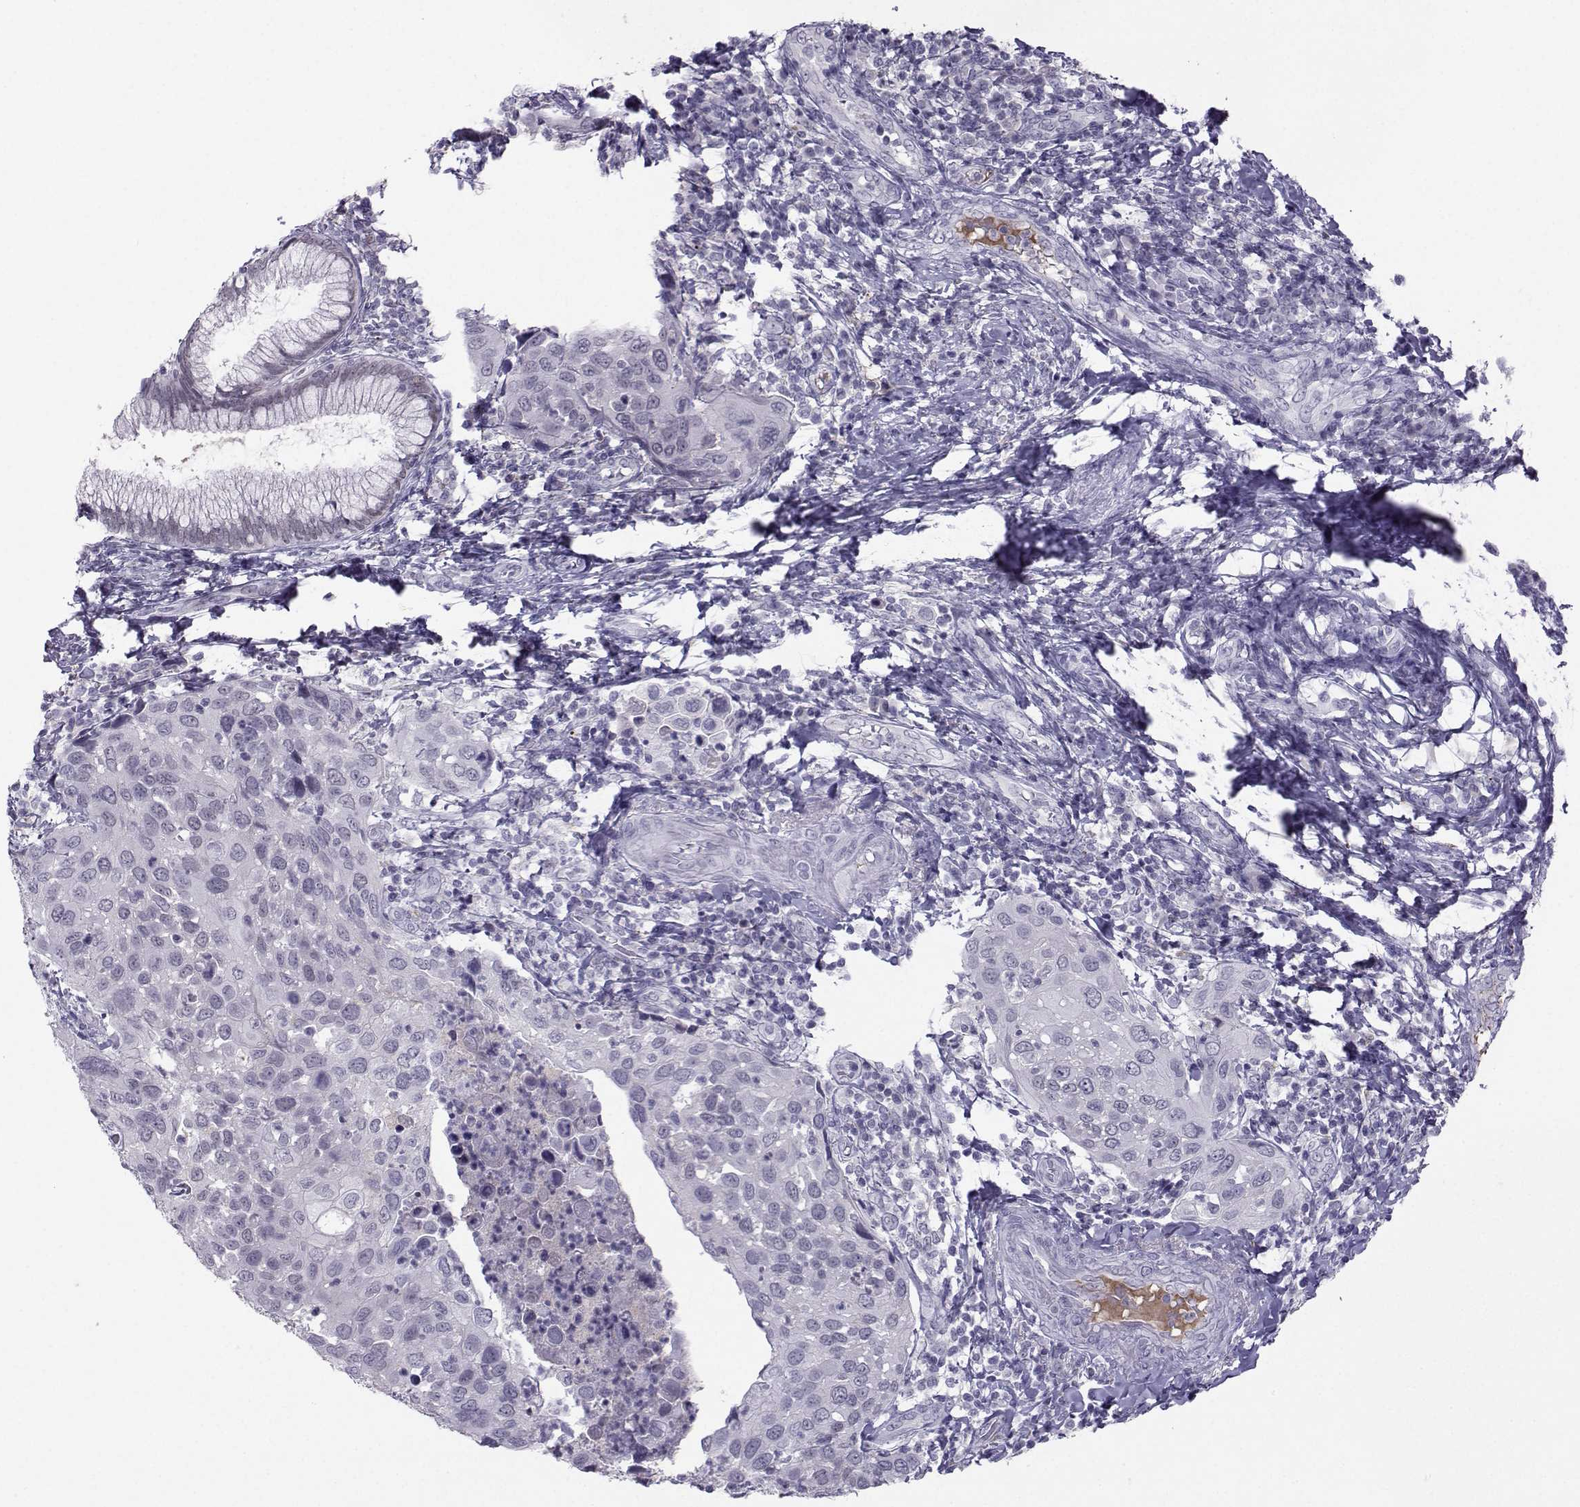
{"staining": {"intensity": "negative", "quantity": "none", "location": "none"}, "tissue": "cervical cancer", "cell_type": "Tumor cells", "image_type": "cancer", "snomed": [{"axis": "morphology", "description": "Squamous cell carcinoma, NOS"}, {"axis": "topography", "description": "Cervix"}], "caption": "Squamous cell carcinoma (cervical) stained for a protein using IHC reveals no positivity tumor cells.", "gene": "LHX1", "patient": {"sex": "female", "age": 54}}